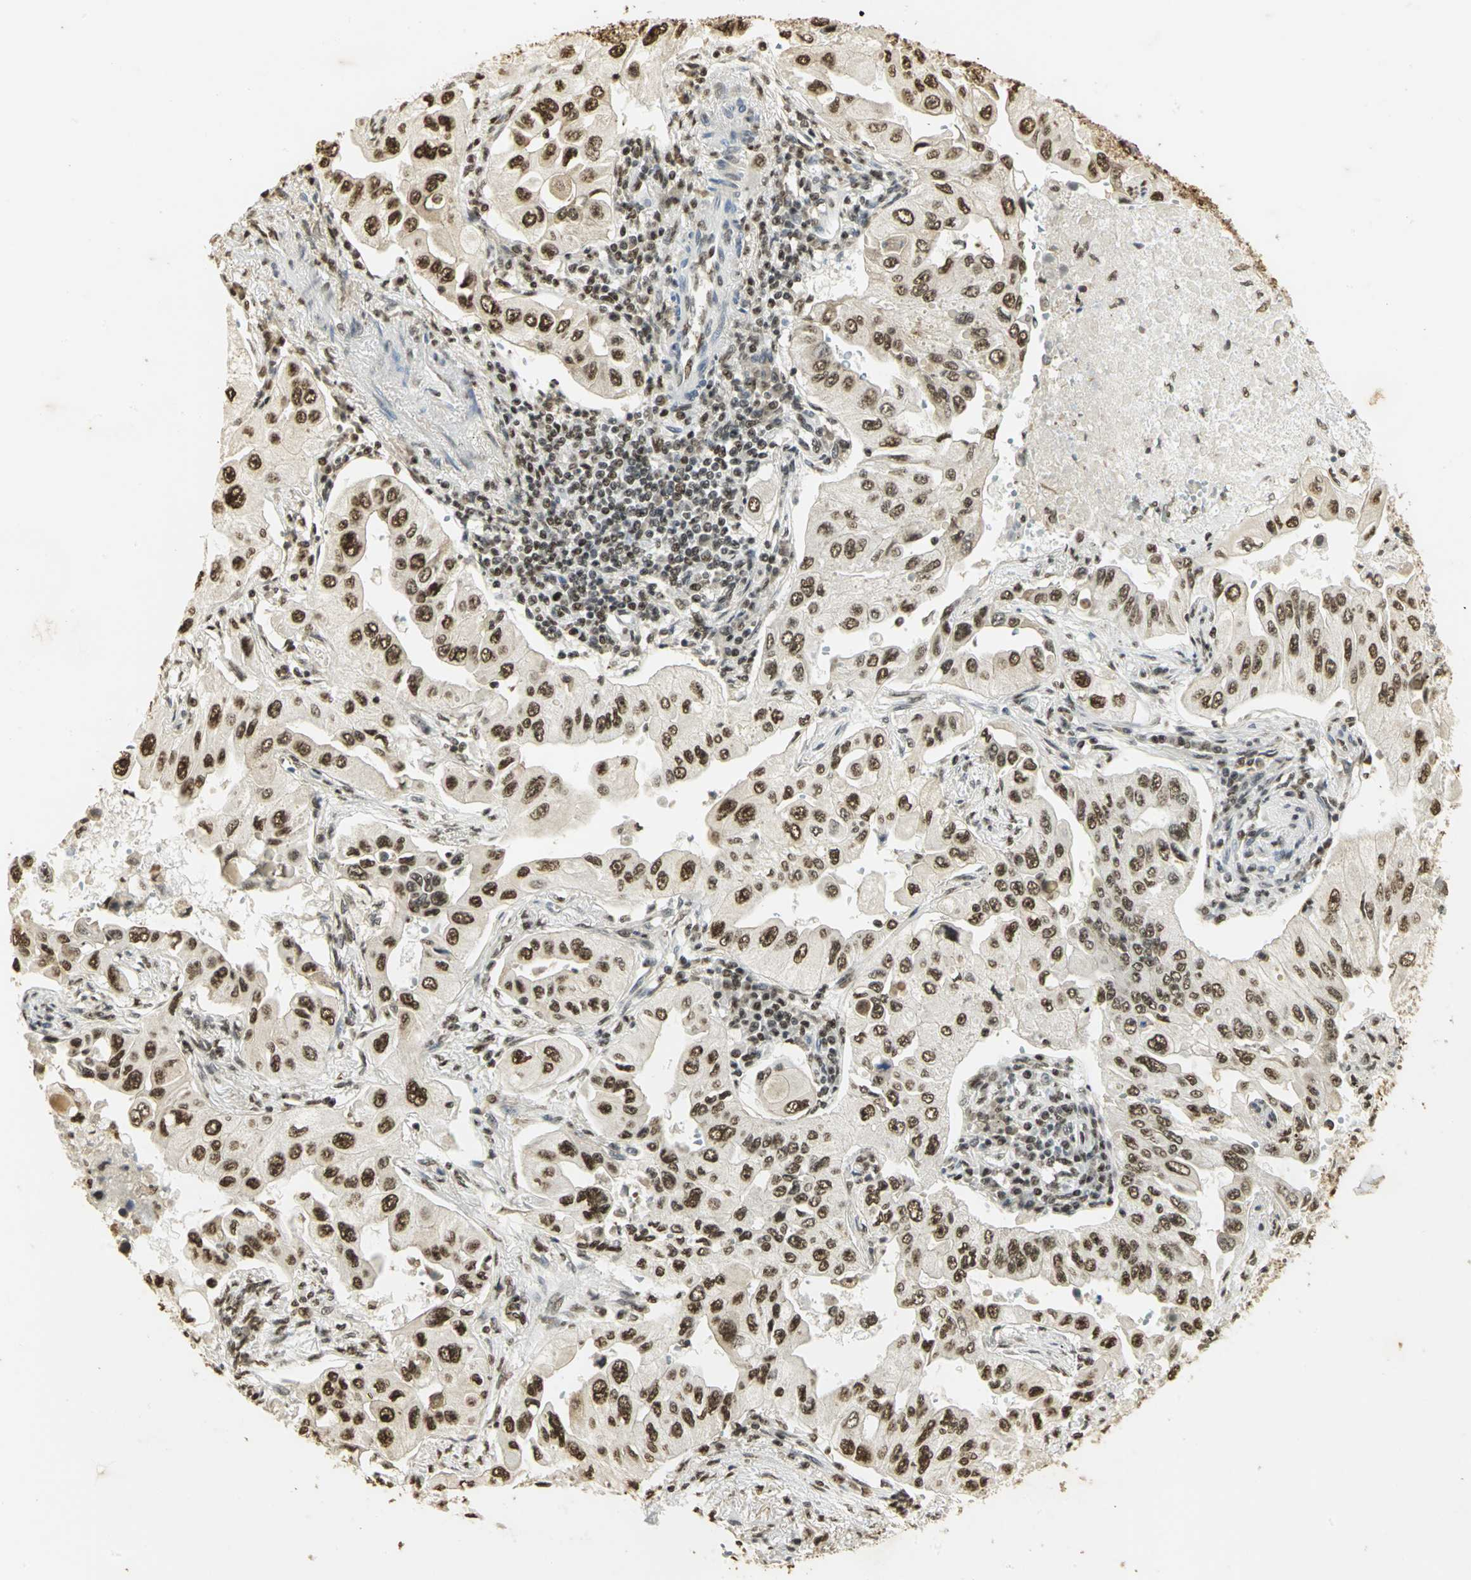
{"staining": {"intensity": "strong", "quantity": ">75%", "location": "cytoplasmic/membranous,nuclear"}, "tissue": "lung cancer", "cell_type": "Tumor cells", "image_type": "cancer", "snomed": [{"axis": "morphology", "description": "Adenocarcinoma, NOS"}, {"axis": "topography", "description": "Lung"}], "caption": "A photomicrograph of lung cancer (adenocarcinoma) stained for a protein reveals strong cytoplasmic/membranous and nuclear brown staining in tumor cells. Nuclei are stained in blue.", "gene": "SET", "patient": {"sex": "male", "age": 84}}